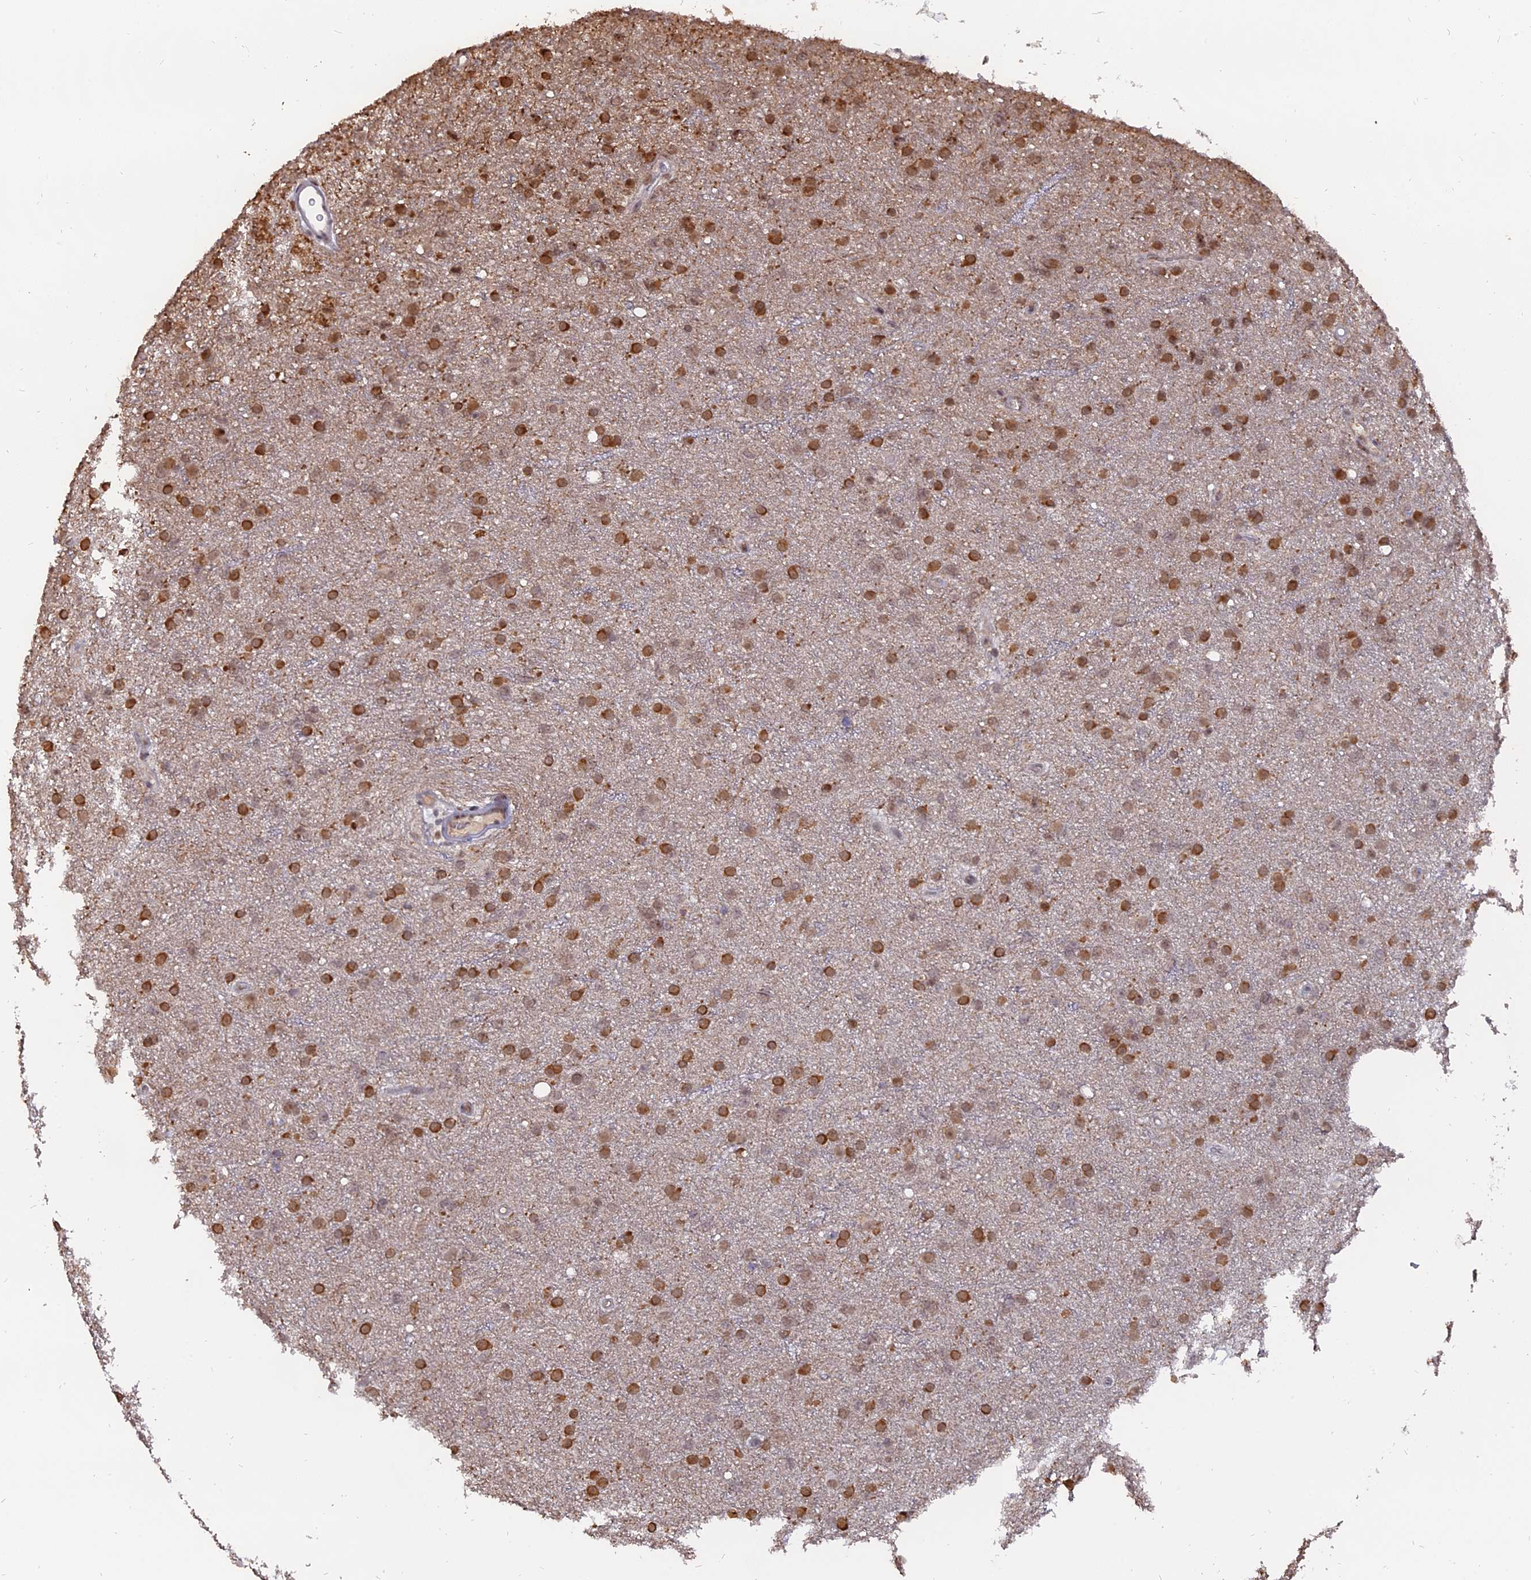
{"staining": {"intensity": "moderate", "quantity": ">75%", "location": "nuclear"}, "tissue": "glioma", "cell_type": "Tumor cells", "image_type": "cancer", "snomed": [{"axis": "morphology", "description": "Glioma, malignant, Low grade"}, {"axis": "topography", "description": "Cerebral cortex"}], "caption": "This is an image of IHC staining of glioma, which shows moderate expression in the nuclear of tumor cells.", "gene": "NR1H3", "patient": {"sex": "female", "age": 39}}